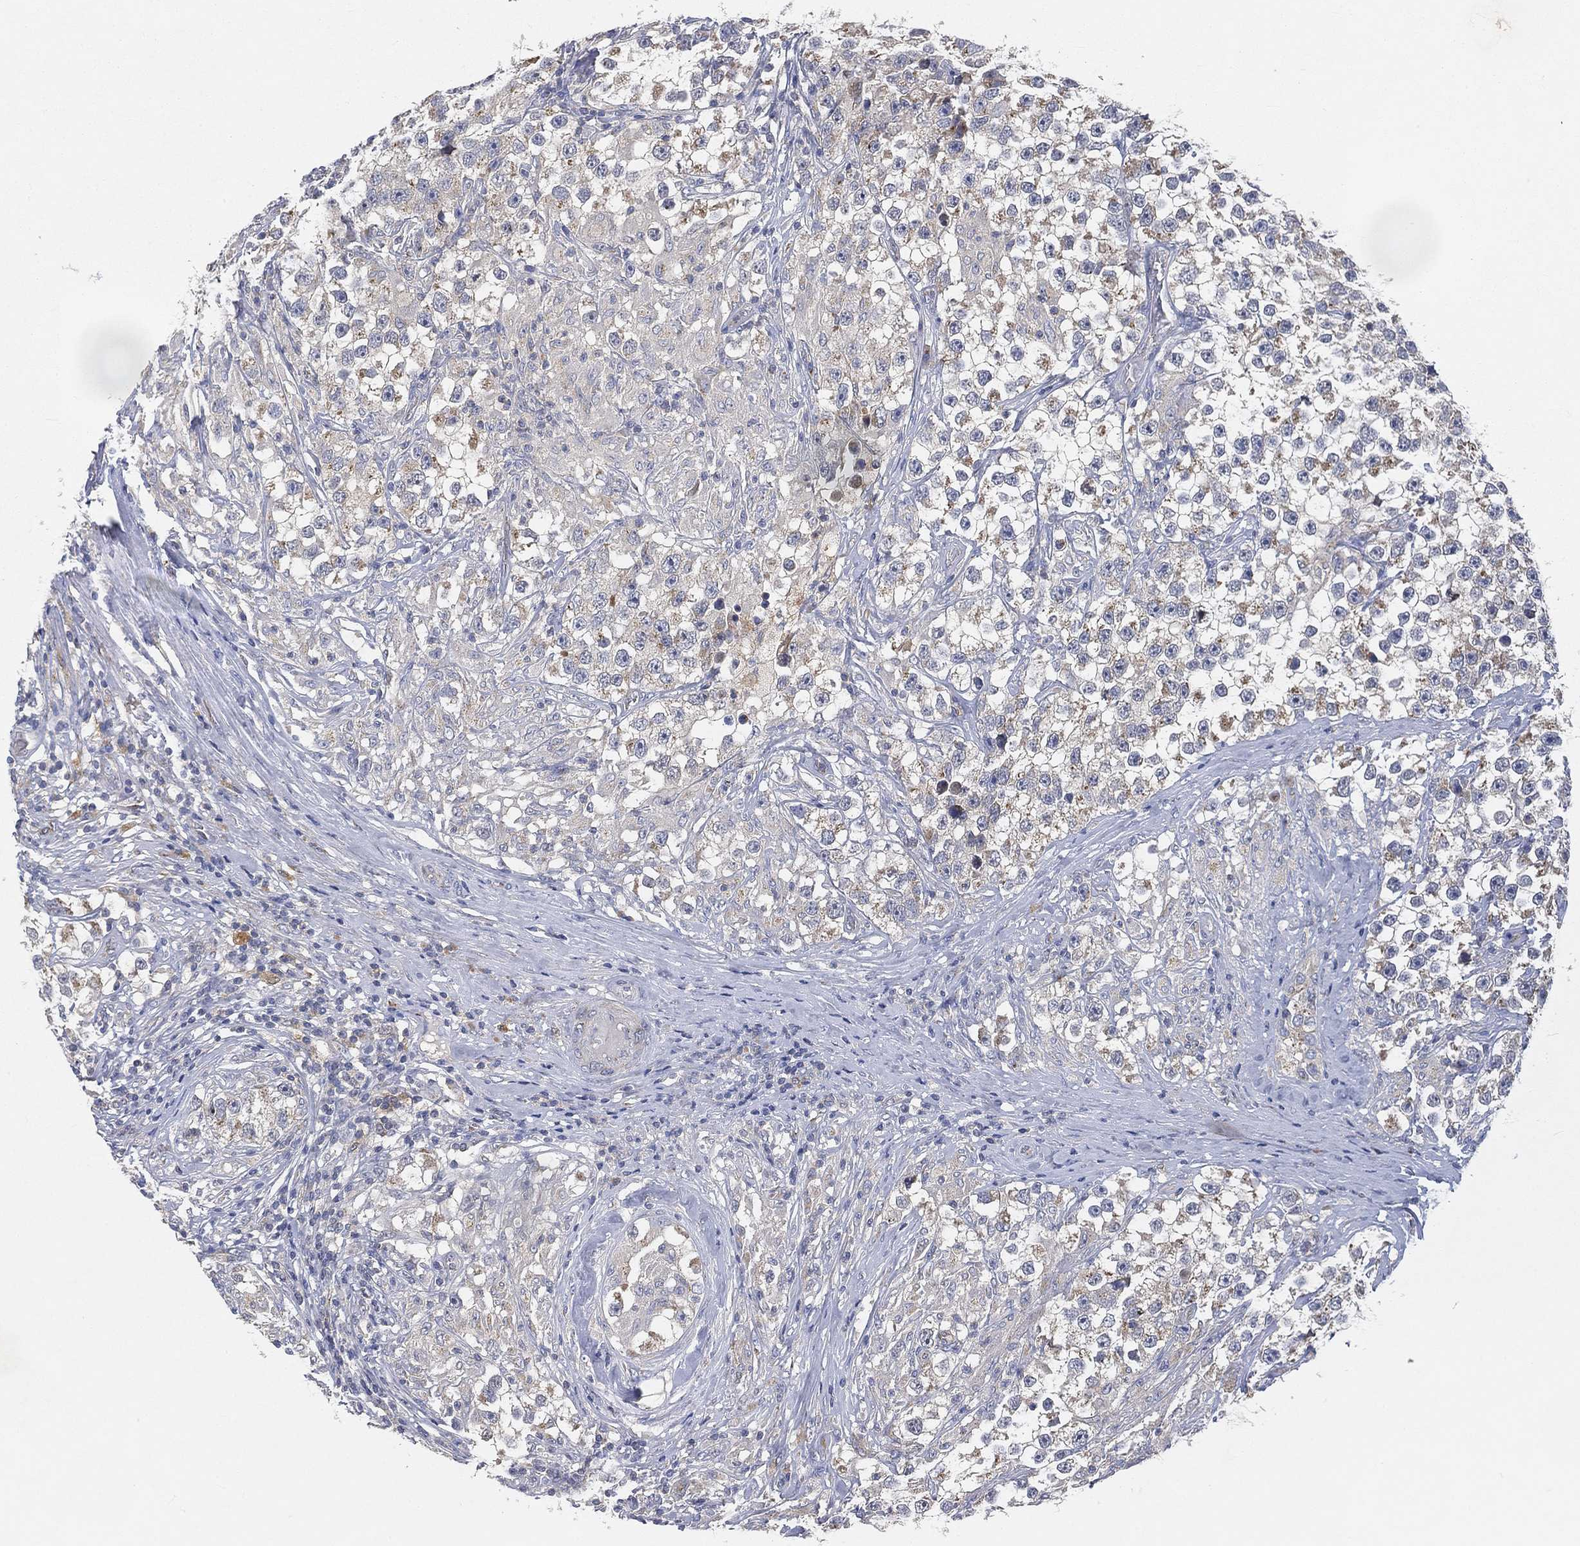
{"staining": {"intensity": "negative", "quantity": "none", "location": "none"}, "tissue": "testis cancer", "cell_type": "Tumor cells", "image_type": "cancer", "snomed": [{"axis": "morphology", "description": "Seminoma, NOS"}, {"axis": "topography", "description": "Testis"}], "caption": "Human testis cancer stained for a protein using immunohistochemistry exhibits no expression in tumor cells.", "gene": "CTSL", "patient": {"sex": "male", "age": 46}}